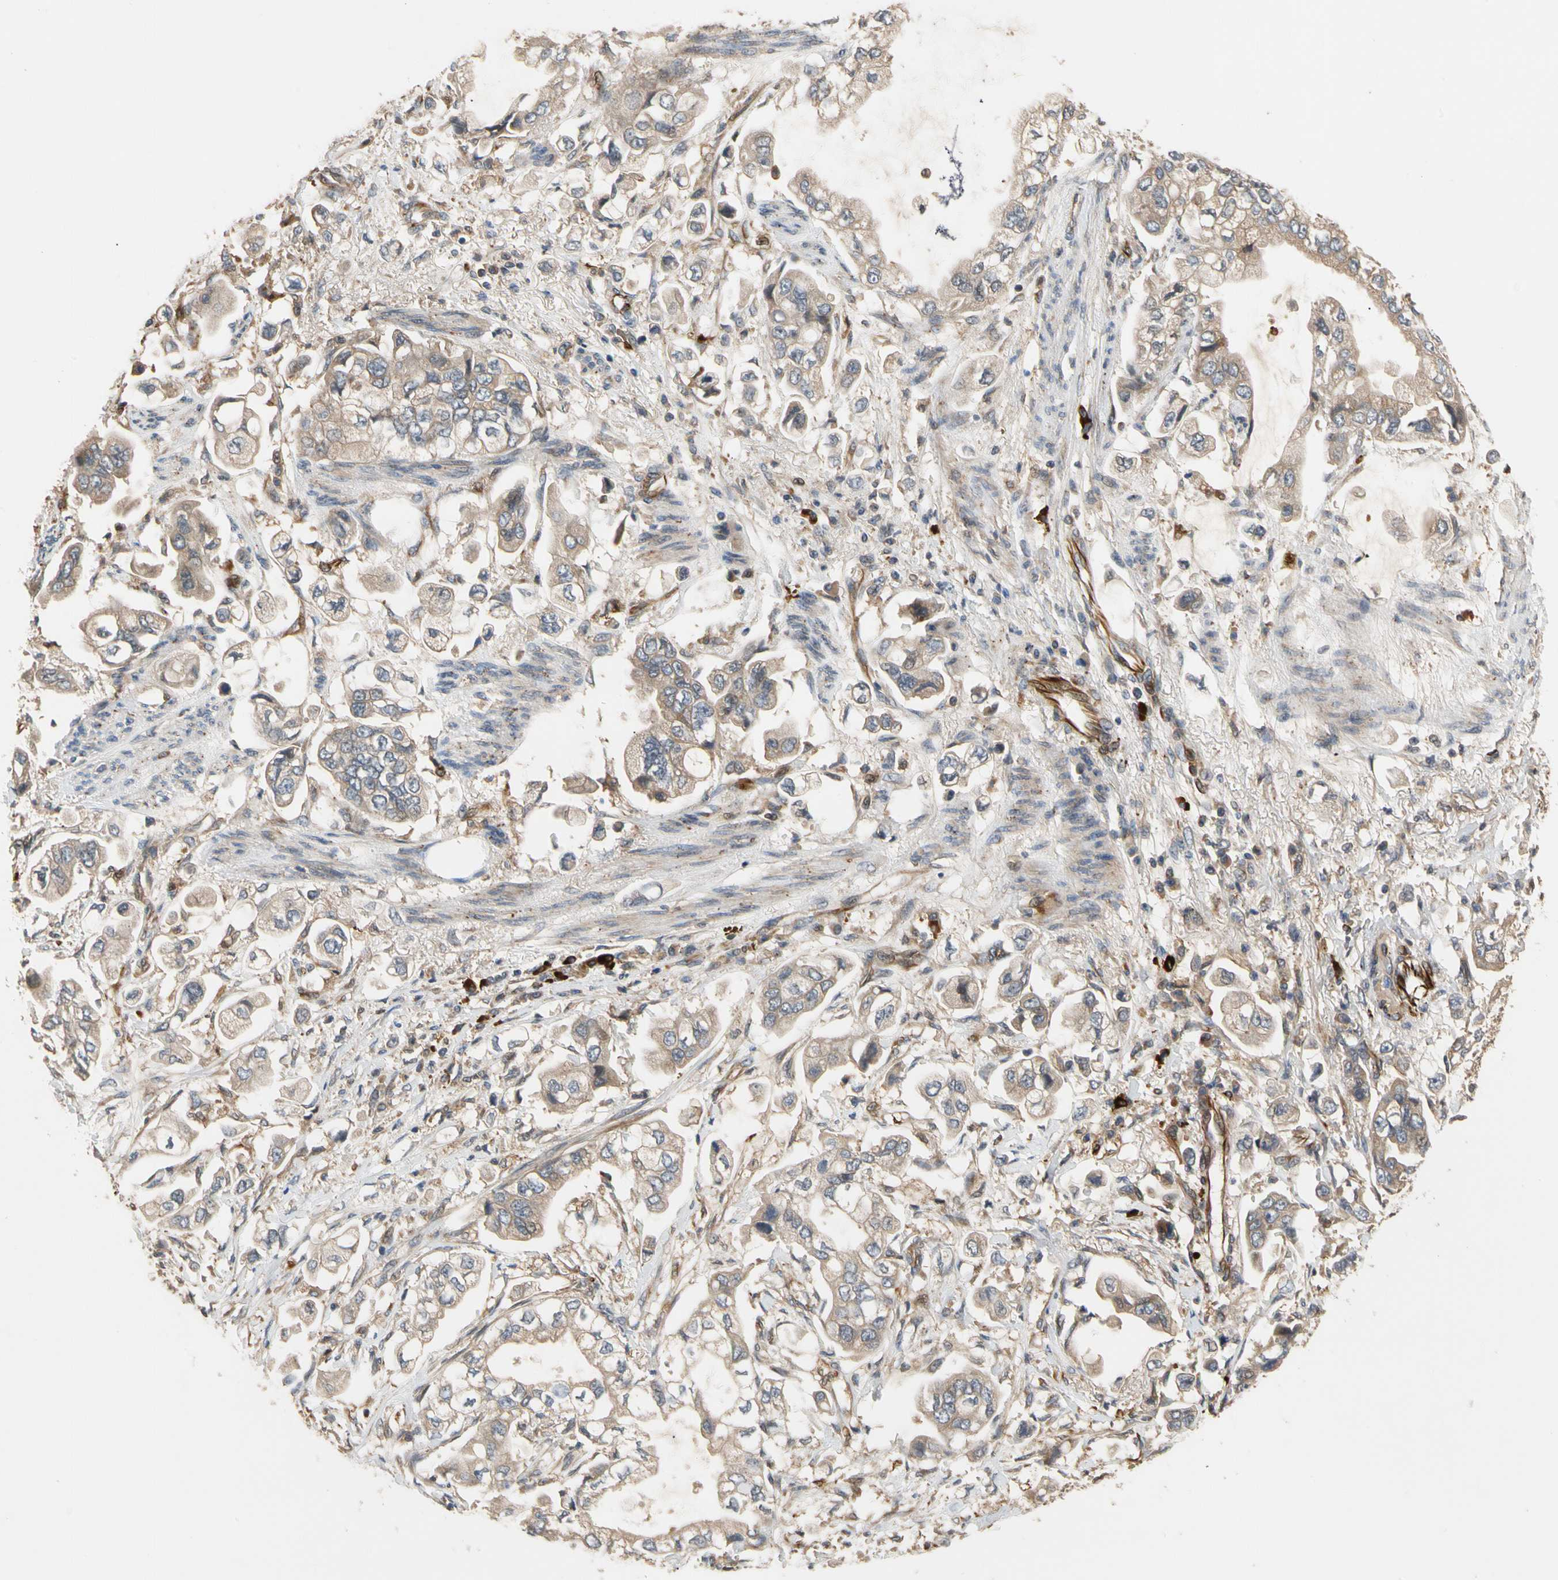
{"staining": {"intensity": "moderate", "quantity": ">75%", "location": "cytoplasmic/membranous"}, "tissue": "stomach cancer", "cell_type": "Tumor cells", "image_type": "cancer", "snomed": [{"axis": "morphology", "description": "Adenocarcinoma, NOS"}, {"axis": "topography", "description": "Stomach"}], "caption": "Immunohistochemical staining of stomach adenocarcinoma displays medium levels of moderate cytoplasmic/membranous expression in approximately >75% of tumor cells. Using DAB (brown) and hematoxylin (blue) stains, captured at high magnification using brightfield microscopy.", "gene": "FGD6", "patient": {"sex": "male", "age": 62}}